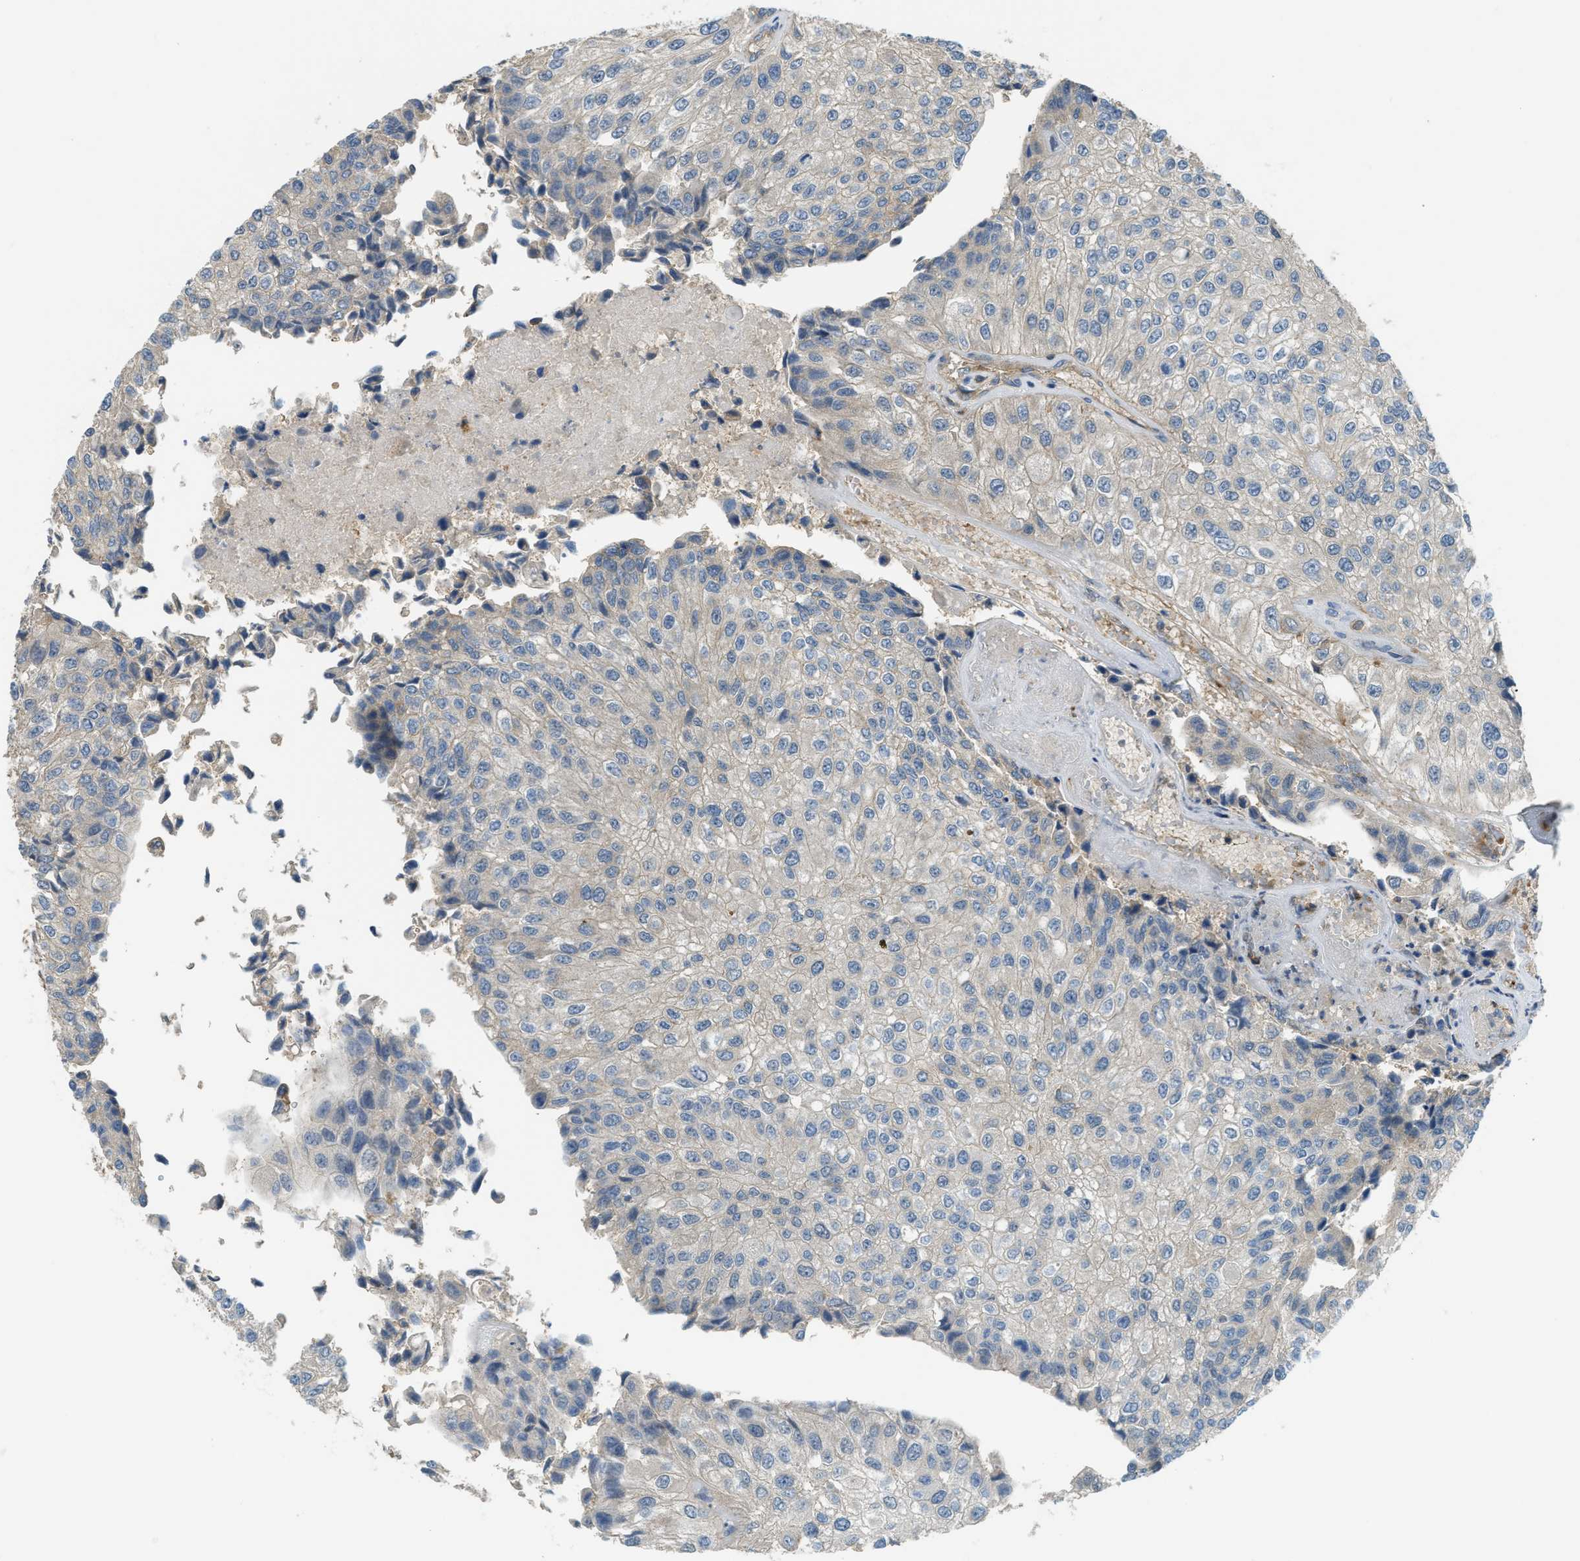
{"staining": {"intensity": "negative", "quantity": "none", "location": "none"}, "tissue": "urothelial cancer", "cell_type": "Tumor cells", "image_type": "cancer", "snomed": [{"axis": "morphology", "description": "Urothelial carcinoma, High grade"}, {"axis": "topography", "description": "Kidney"}, {"axis": "topography", "description": "Urinary bladder"}], "caption": "This is a image of immunohistochemistry staining of high-grade urothelial carcinoma, which shows no staining in tumor cells.", "gene": "BAG4", "patient": {"sex": "male", "age": 77}}